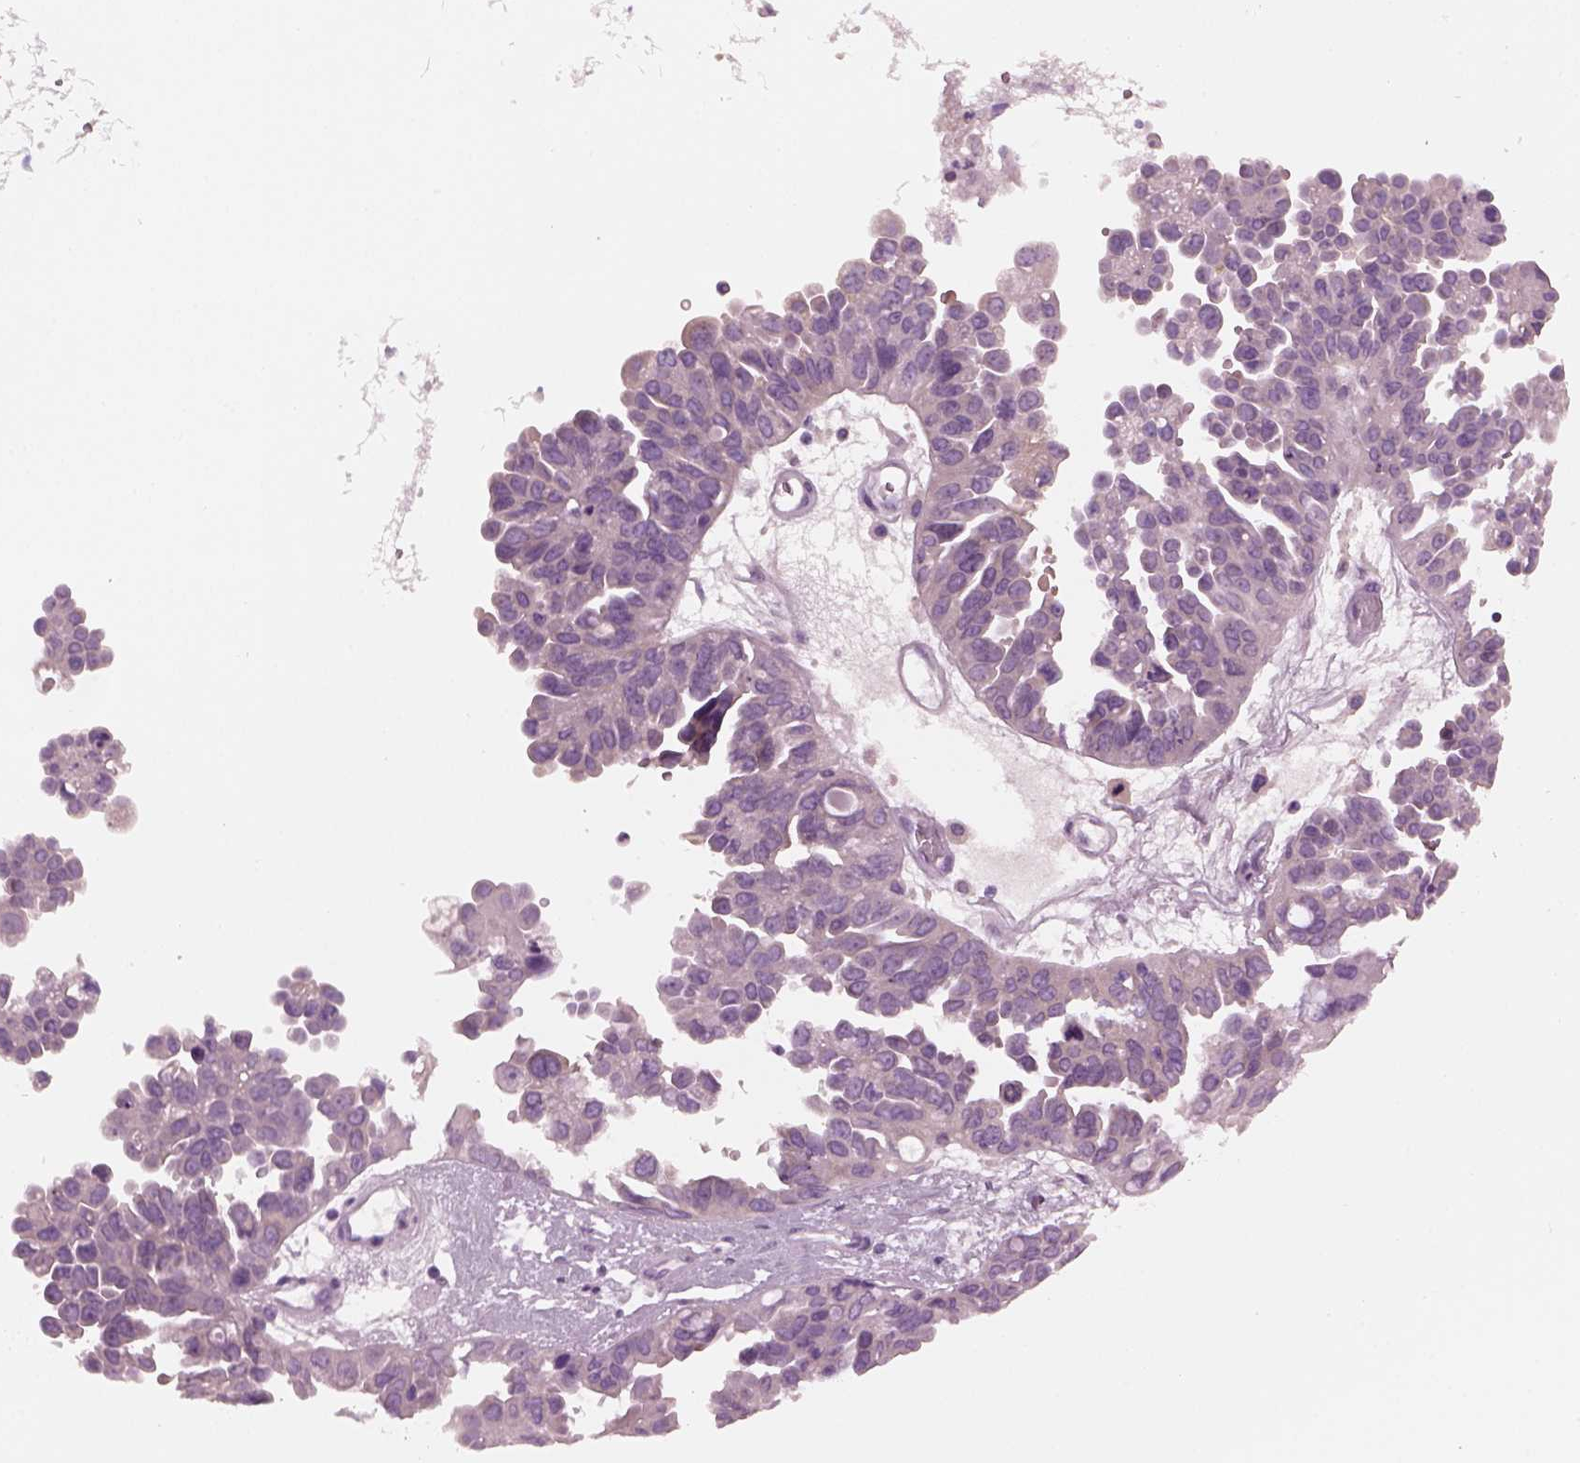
{"staining": {"intensity": "negative", "quantity": "none", "location": "none"}, "tissue": "ovarian cancer", "cell_type": "Tumor cells", "image_type": "cancer", "snomed": [{"axis": "morphology", "description": "Cystadenocarcinoma, serous, NOS"}, {"axis": "topography", "description": "Ovary"}], "caption": "This photomicrograph is of ovarian cancer (serous cystadenocarcinoma) stained with immunohistochemistry to label a protein in brown with the nuclei are counter-stained blue. There is no staining in tumor cells.", "gene": "SHTN1", "patient": {"sex": "female", "age": 53}}